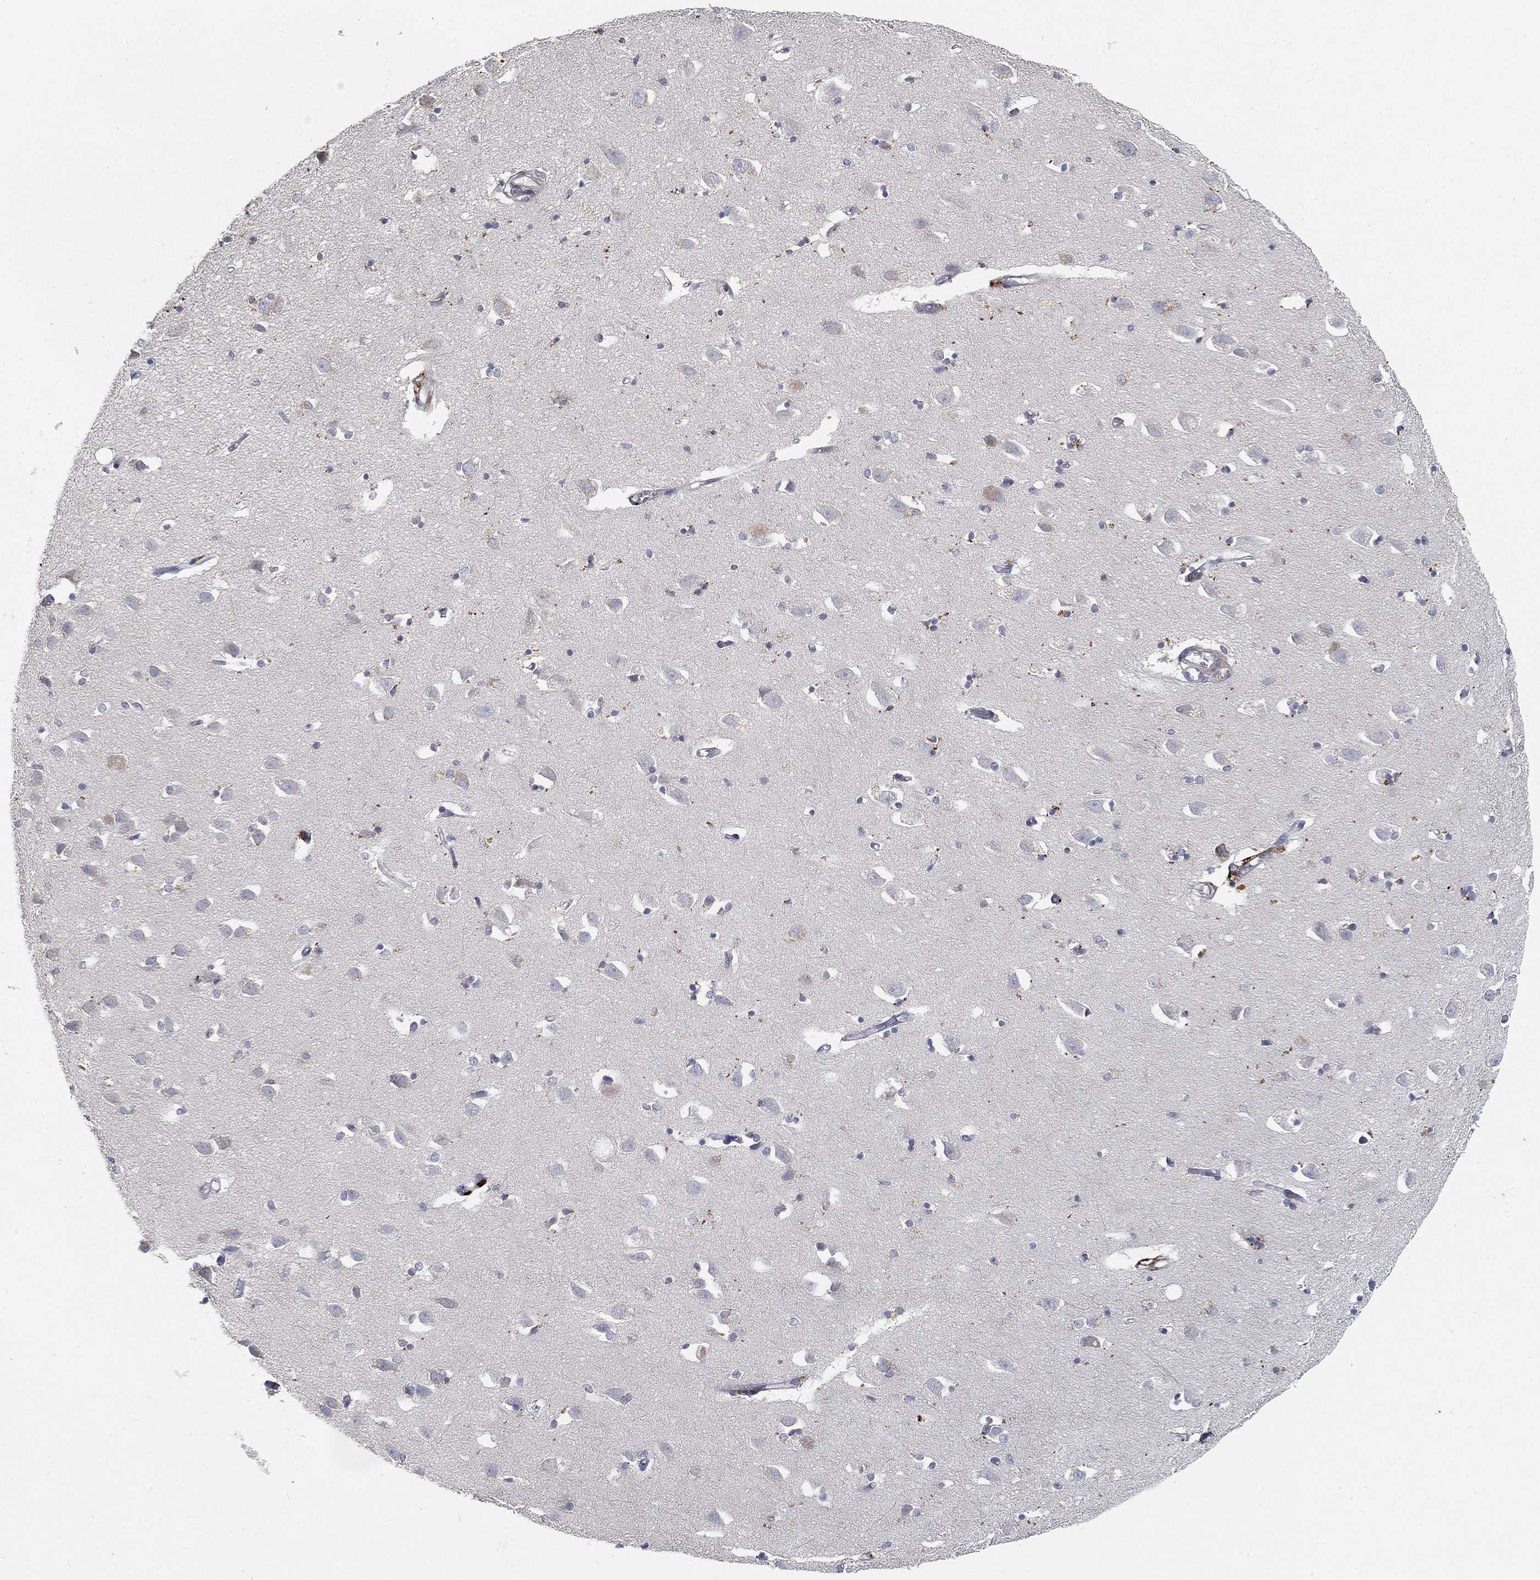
{"staining": {"intensity": "negative", "quantity": "none", "location": "none"}, "tissue": "hippocampus", "cell_type": "Glial cells", "image_type": "normal", "snomed": [{"axis": "morphology", "description": "Normal tissue, NOS"}, {"axis": "topography", "description": "Lateral ventricle wall"}, {"axis": "topography", "description": "Hippocampus"}], "caption": "High power microscopy photomicrograph of an immunohistochemistry micrograph of benign hippocampus, revealing no significant expression in glial cells. (Immunohistochemistry, brightfield microscopy, high magnification).", "gene": "CTSL", "patient": {"sex": "female", "age": 63}}